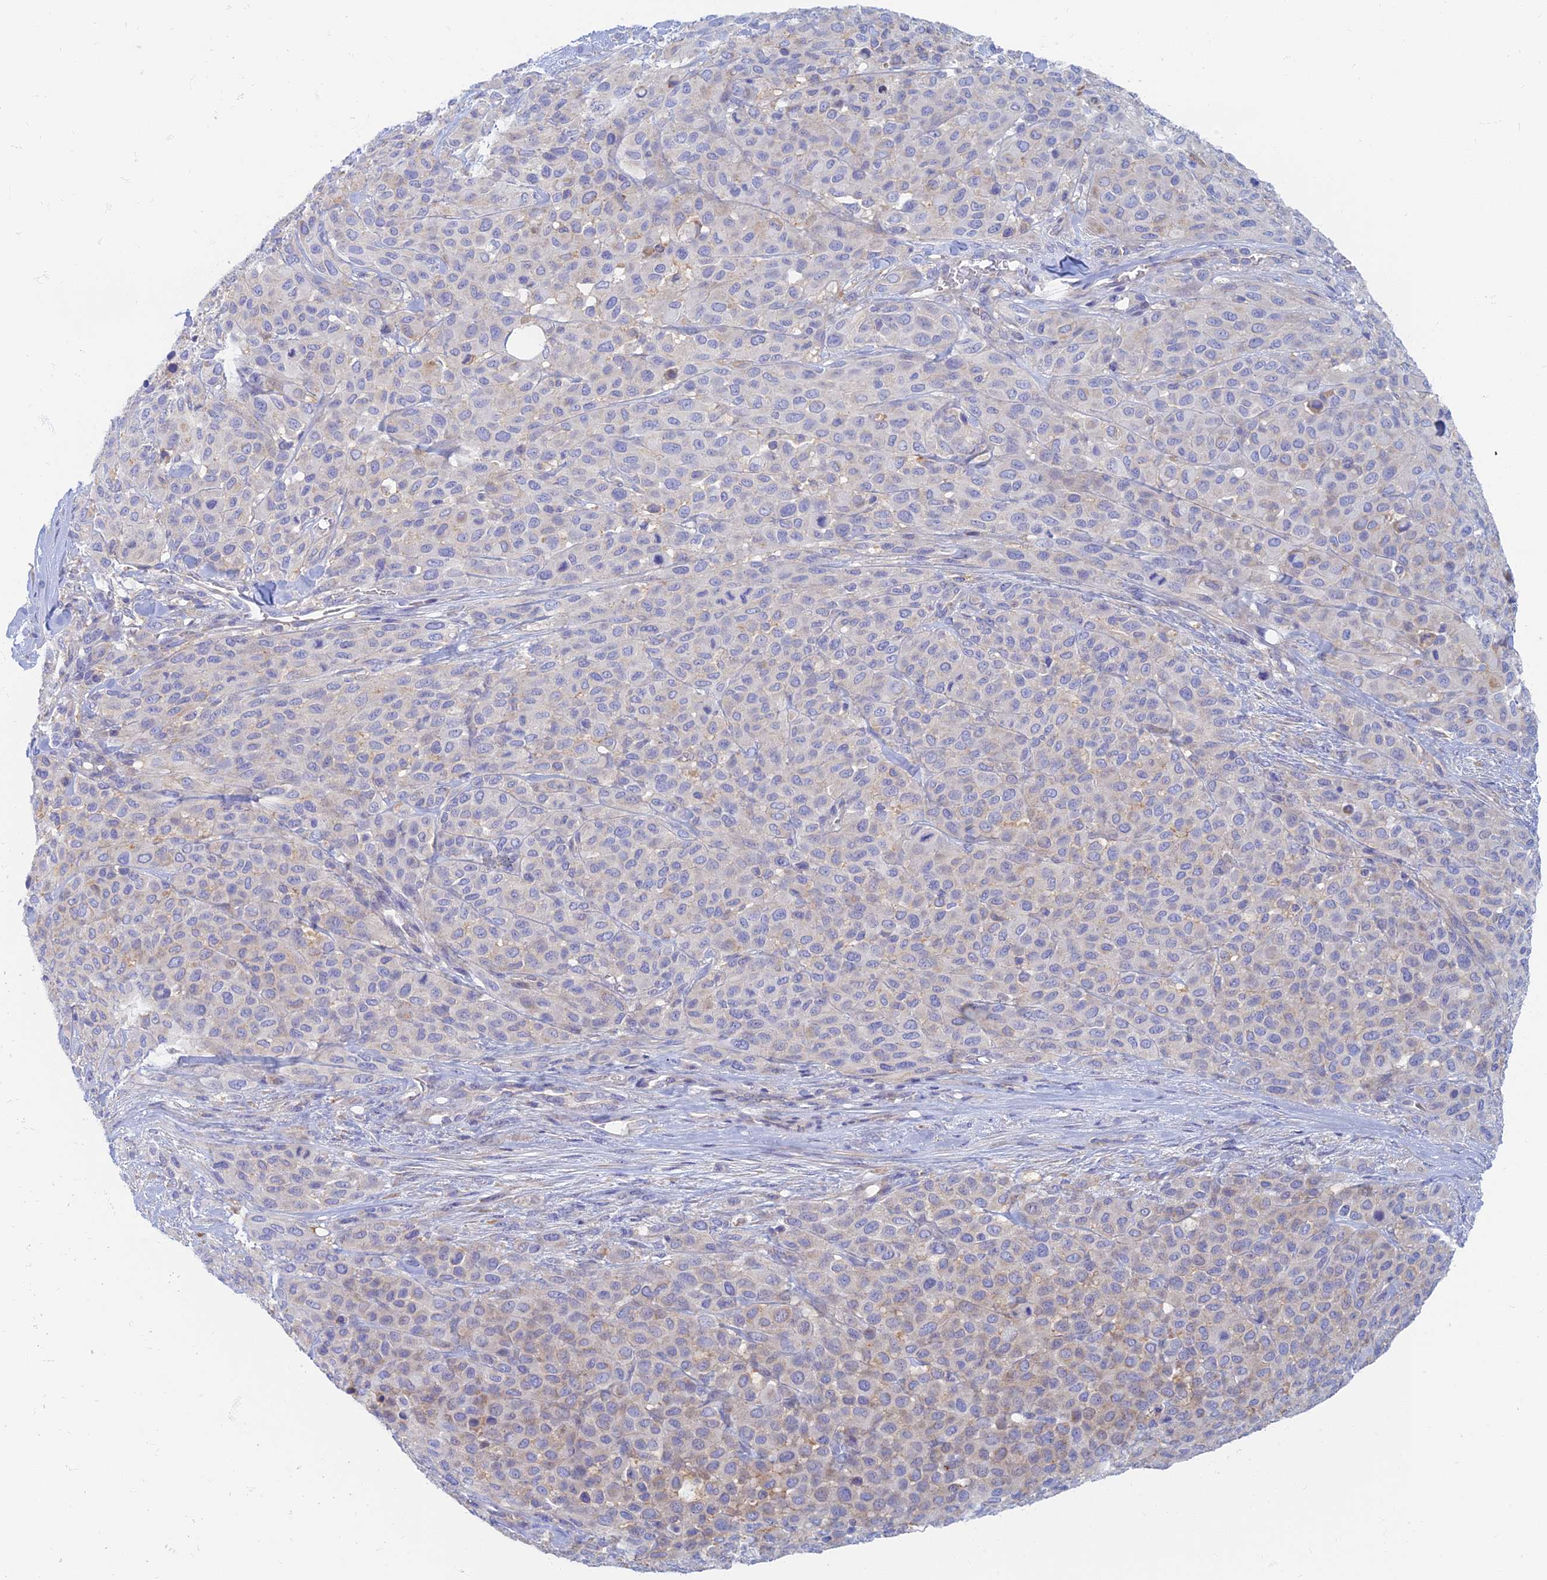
{"staining": {"intensity": "weak", "quantity": "25%-75%", "location": "cytoplasmic/membranous"}, "tissue": "melanoma", "cell_type": "Tumor cells", "image_type": "cancer", "snomed": [{"axis": "morphology", "description": "Malignant melanoma, Metastatic site"}, {"axis": "topography", "description": "Skin"}], "caption": "Weak cytoplasmic/membranous positivity is seen in about 25%-75% of tumor cells in malignant melanoma (metastatic site).", "gene": "TMEM44", "patient": {"sex": "female", "age": 81}}